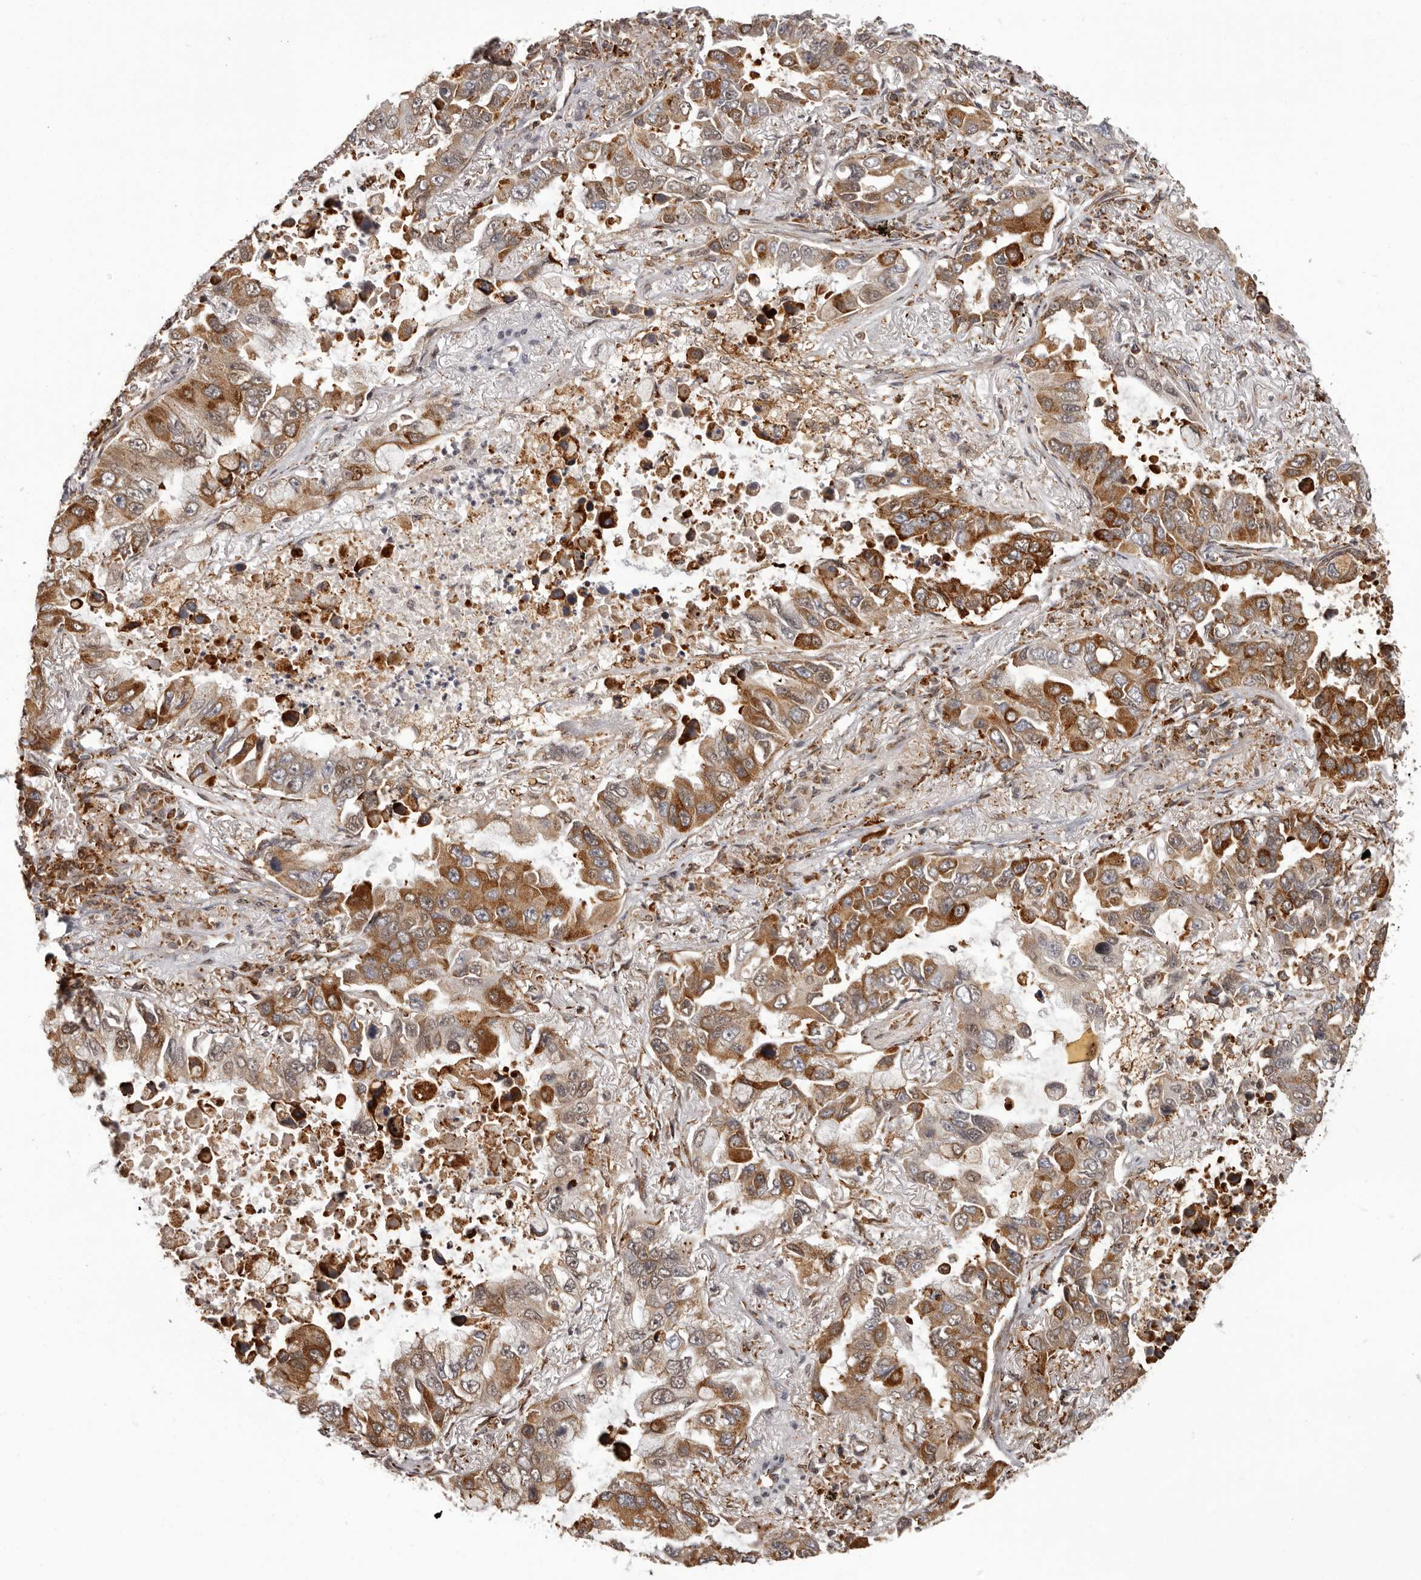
{"staining": {"intensity": "moderate", "quantity": ">75%", "location": "cytoplasmic/membranous"}, "tissue": "lung cancer", "cell_type": "Tumor cells", "image_type": "cancer", "snomed": [{"axis": "morphology", "description": "Adenocarcinoma, NOS"}, {"axis": "topography", "description": "Lung"}], "caption": "Immunohistochemical staining of lung adenocarcinoma exhibits medium levels of moderate cytoplasmic/membranous protein expression in approximately >75% of tumor cells. The staining was performed using DAB to visualize the protein expression in brown, while the nuclei were stained in blue with hematoxylin (Magnification: 20x).", "gene": "IL32", "patient": {"sex": "male", "age": 64}}